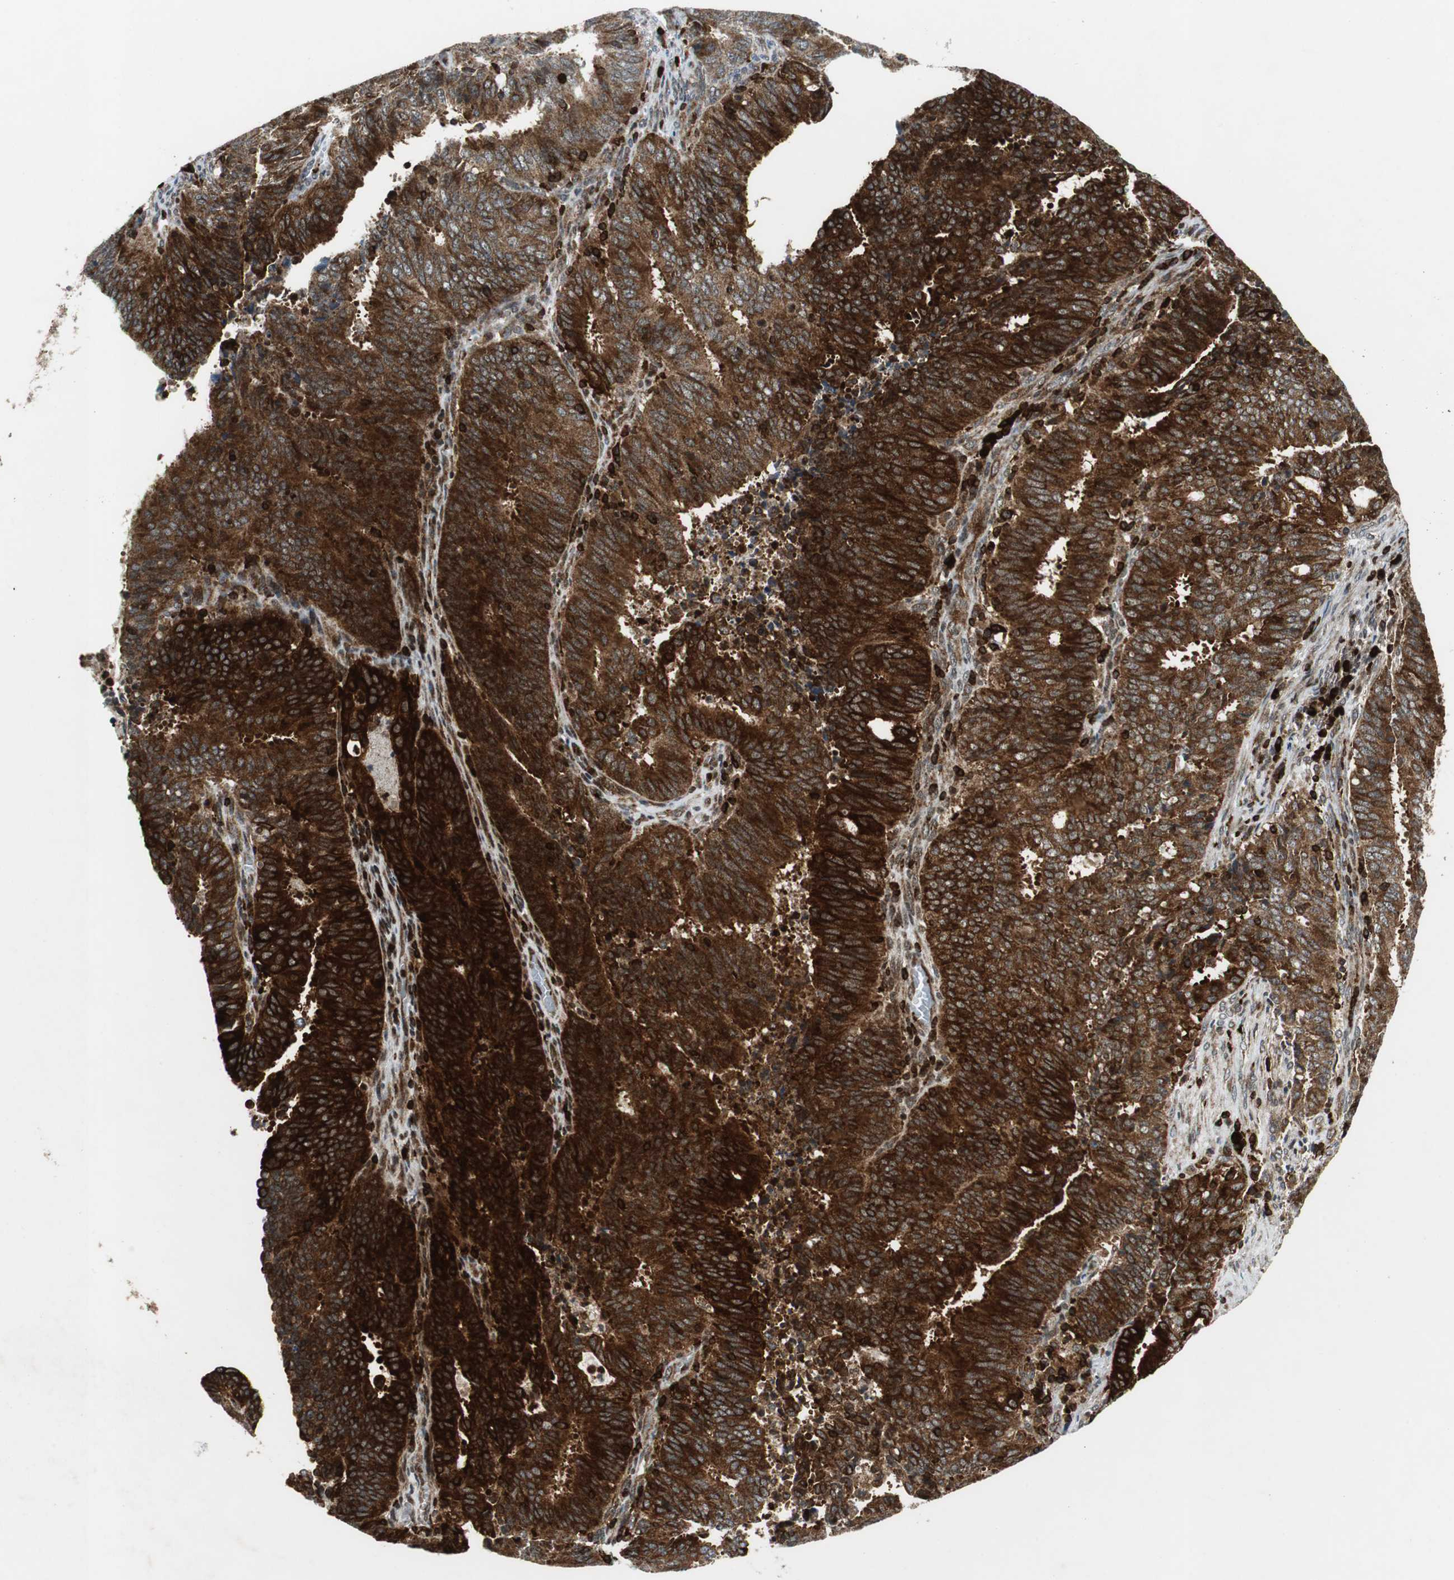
{"staining": {"intensity": "strong", "quantity": ">75%", "location": "cytoplasmic/membranous"}, "tissue": "cervical cancer", "cell_type": "Tumor cells", "image_type": "cancer", "snomed": [{"axis": "morphology", "description": "Adenocarcinoma, NOS"}, {"axis": "topography", "description": "Cervix"}], "caption": "Cervical cancer (adenocarcinoma) was stained to show a protein in brown. There is high levels of strong cytoplasmic/membranous expression in approximately >75% of tumor cells. (Brightfield microscopy of DAB IHC at high magnification).", "gene": "TUBA4A", "patient": {"sex": "female", "age": 44}}